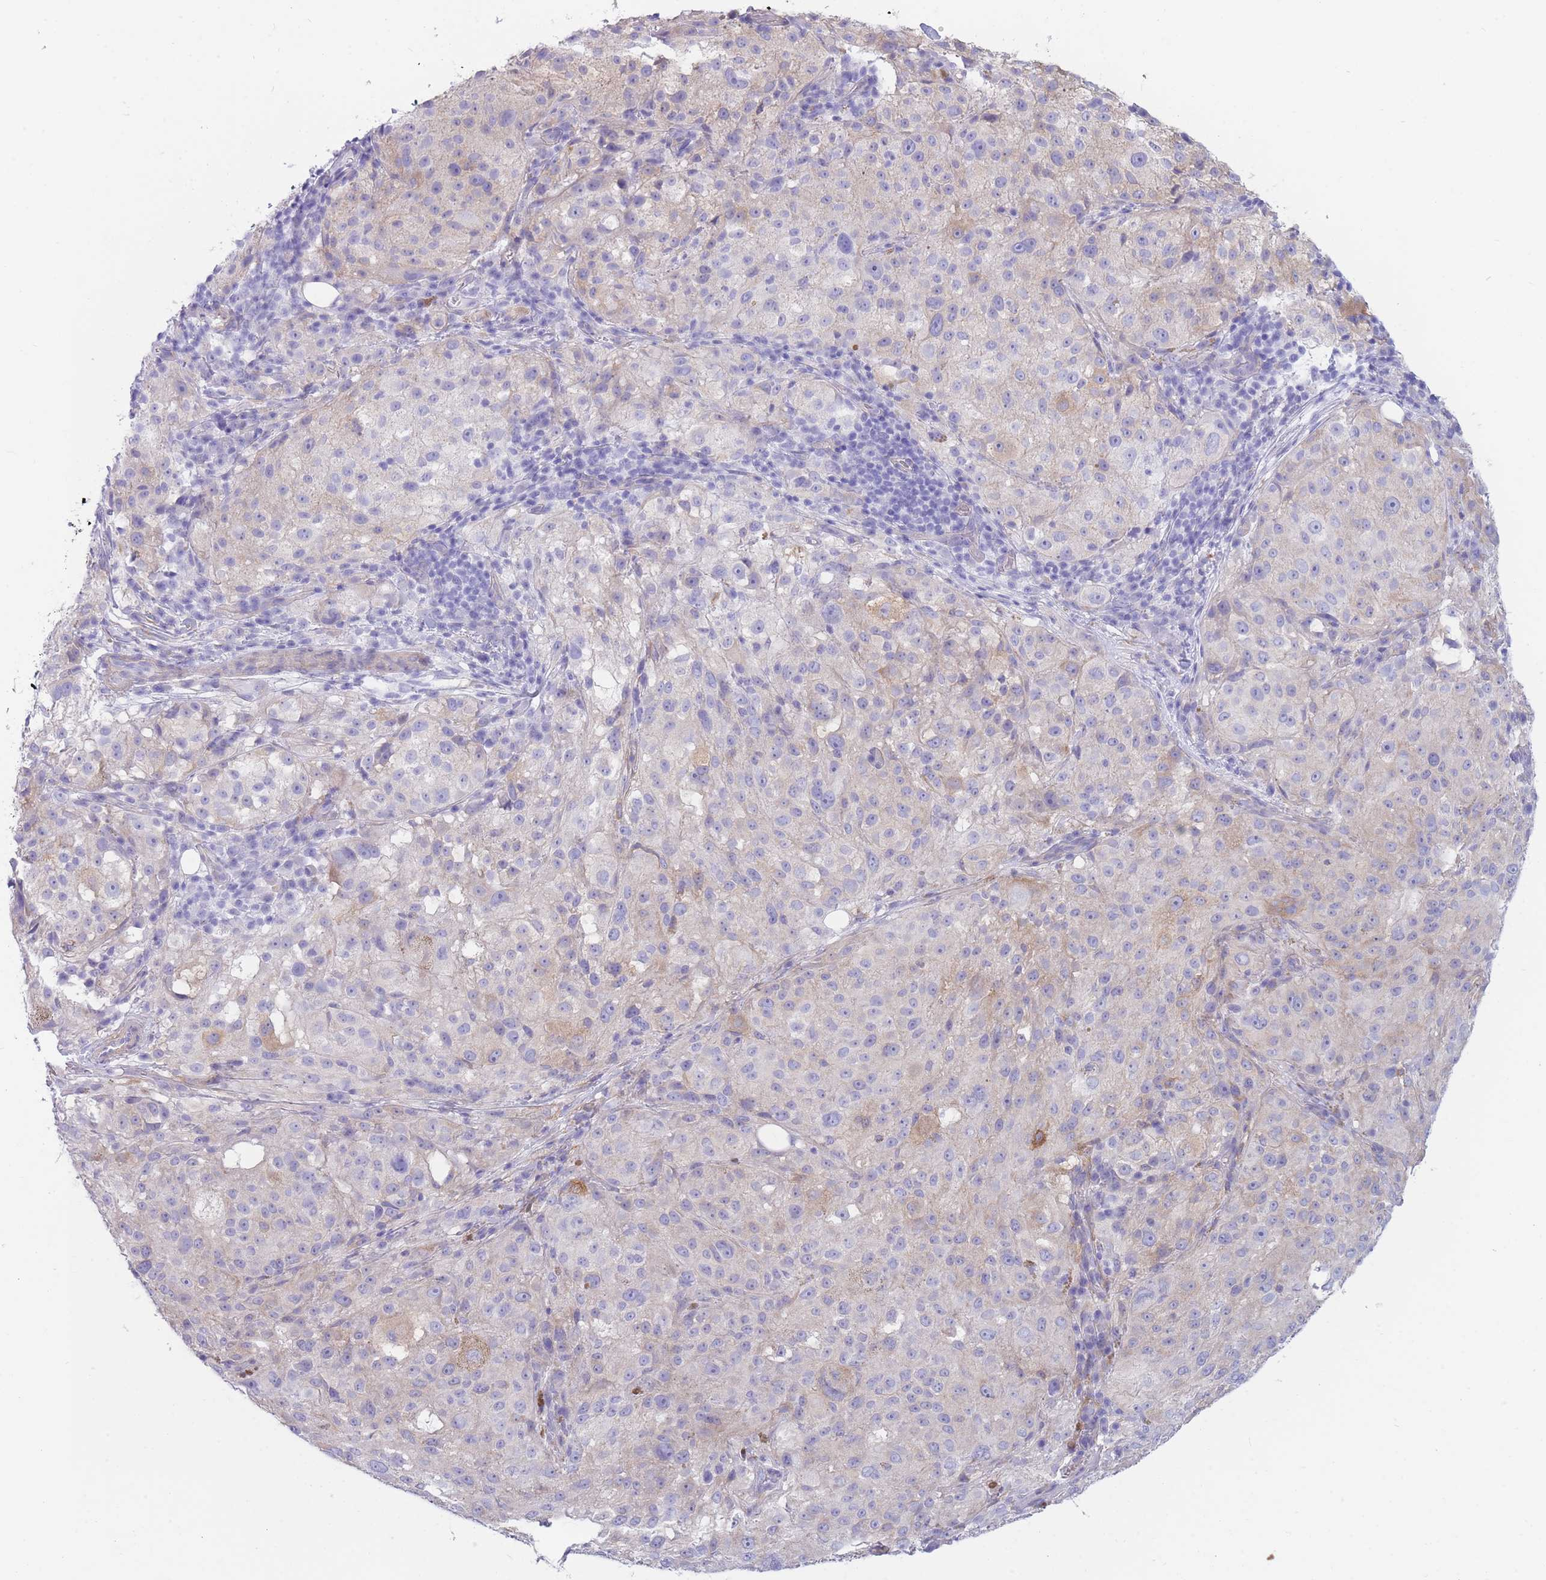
{"staining": {"intensity": "negative", "quantity": "none", "location": "none"}, "tissue": "melanoma", "cell_type": "Tumor cells", "image_type": "cancer", "snomed": [{"axis": "morphology", "description": "Necrosis, NOS"}, {"axis": "morphology", "description": "Malignant melanoma, NOS"}, {"axis": "topography", "description": "Skin"}], "caption": "Tumor cells are negative for brown protein staining in malignant melanoma. (Brightfield microscopy of DAB (3,3'-diaminobenzidine) immunohistochemistry (IHC) at high magnification).", "gene": "MTSS2", "patient": {"sex": "female", "age": 87}}